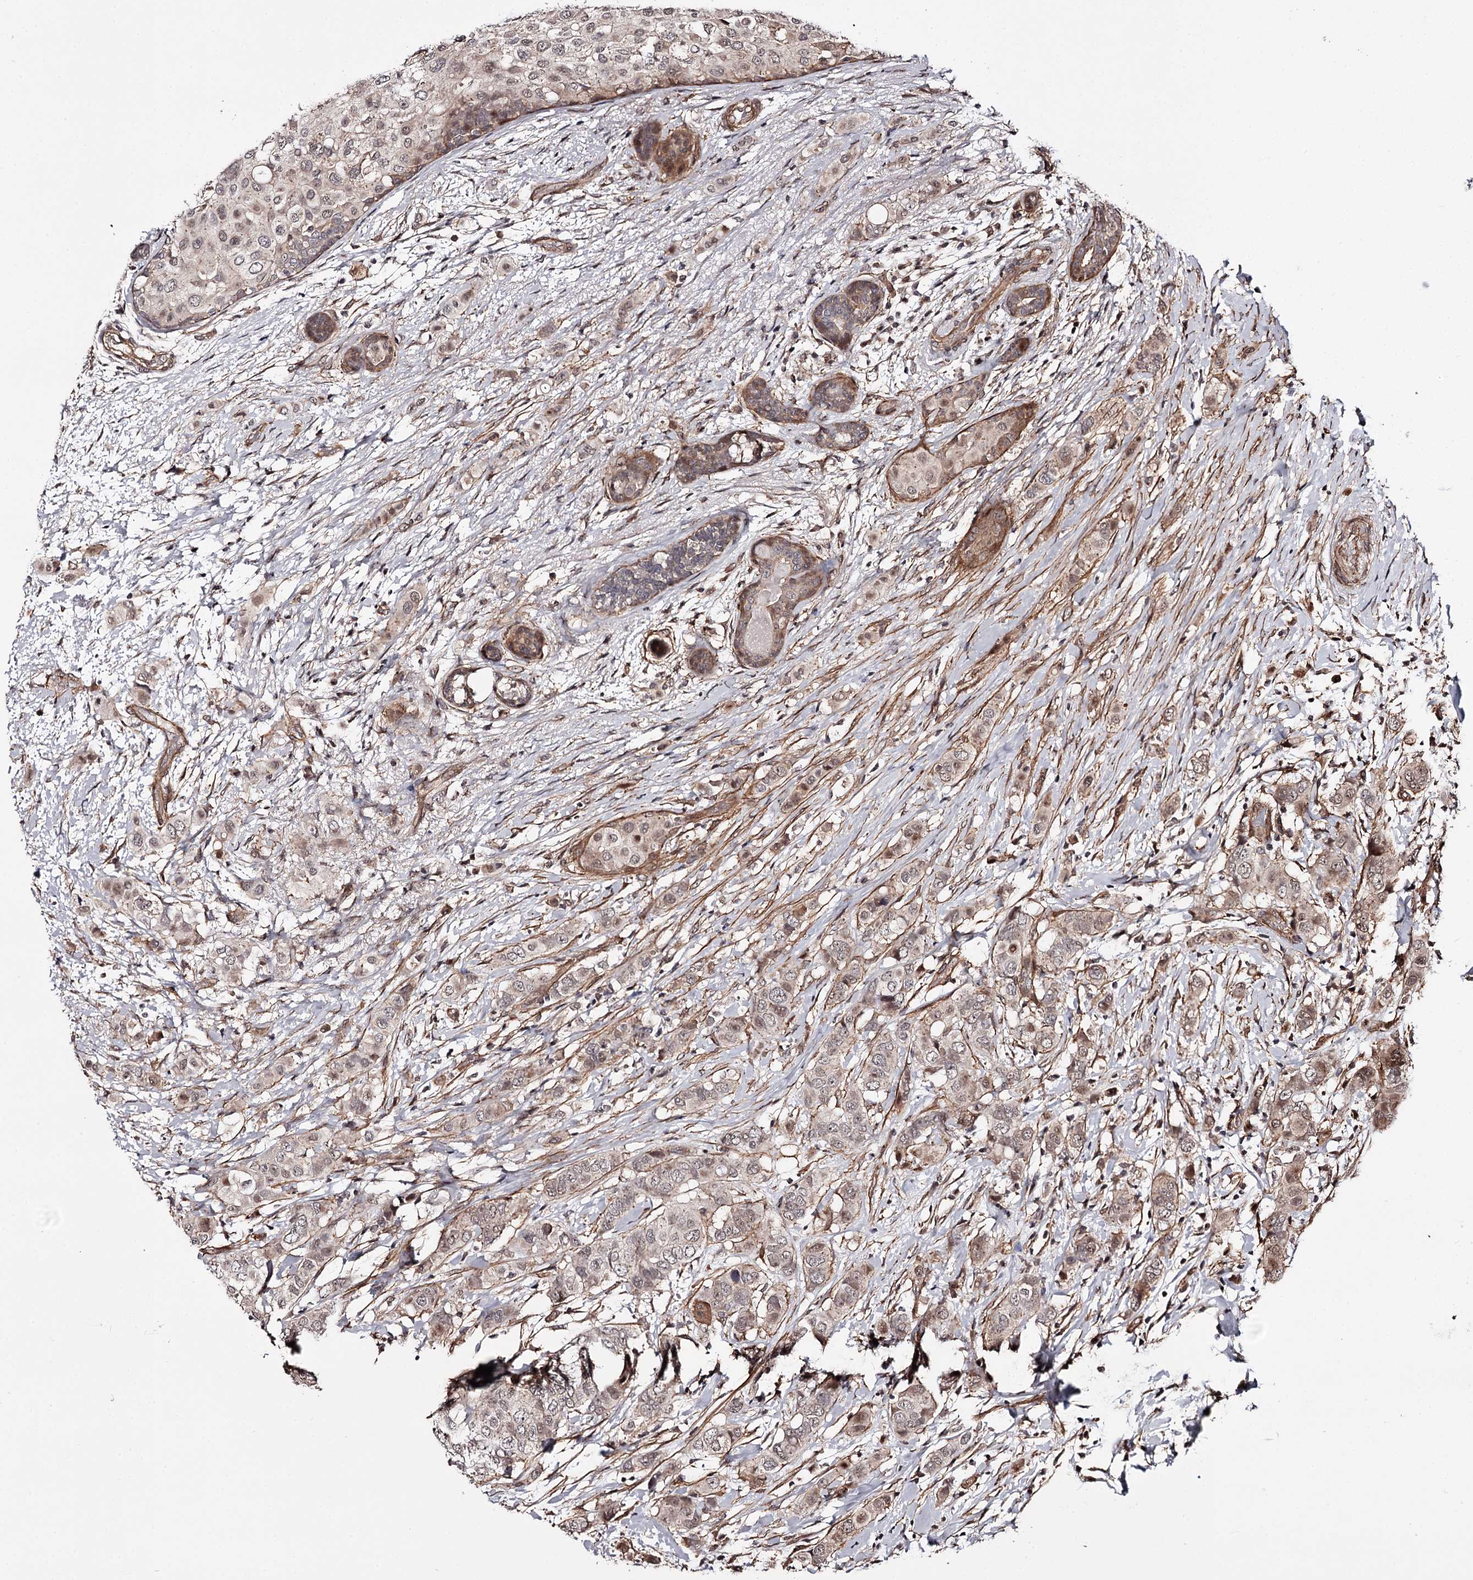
{"staining": {"intensity": "weak", "quantity": "25%-75%", "location": "cytoplasmic/membranous,nuclear"}, "tissue": "breast cancer", "cell_type": "Tumor cells", "image_type": "cancer", "snomed": [{"axis": "morphology", "description": "Lobular carcinoma"}, {"axis": "topography", "description": "Breast"}], "caption": "This image exhibits lobular carcinoma (breast) stained with immunohistochemistry (IHC) to label a protein in brown. The cytoplasmic/membranous and nuclear of tumor cells show weak positivity for the protein. Nuclei are counter-stained blue.", "gene": "TTC33", "patient": {"sex": "female", "age": 51}}